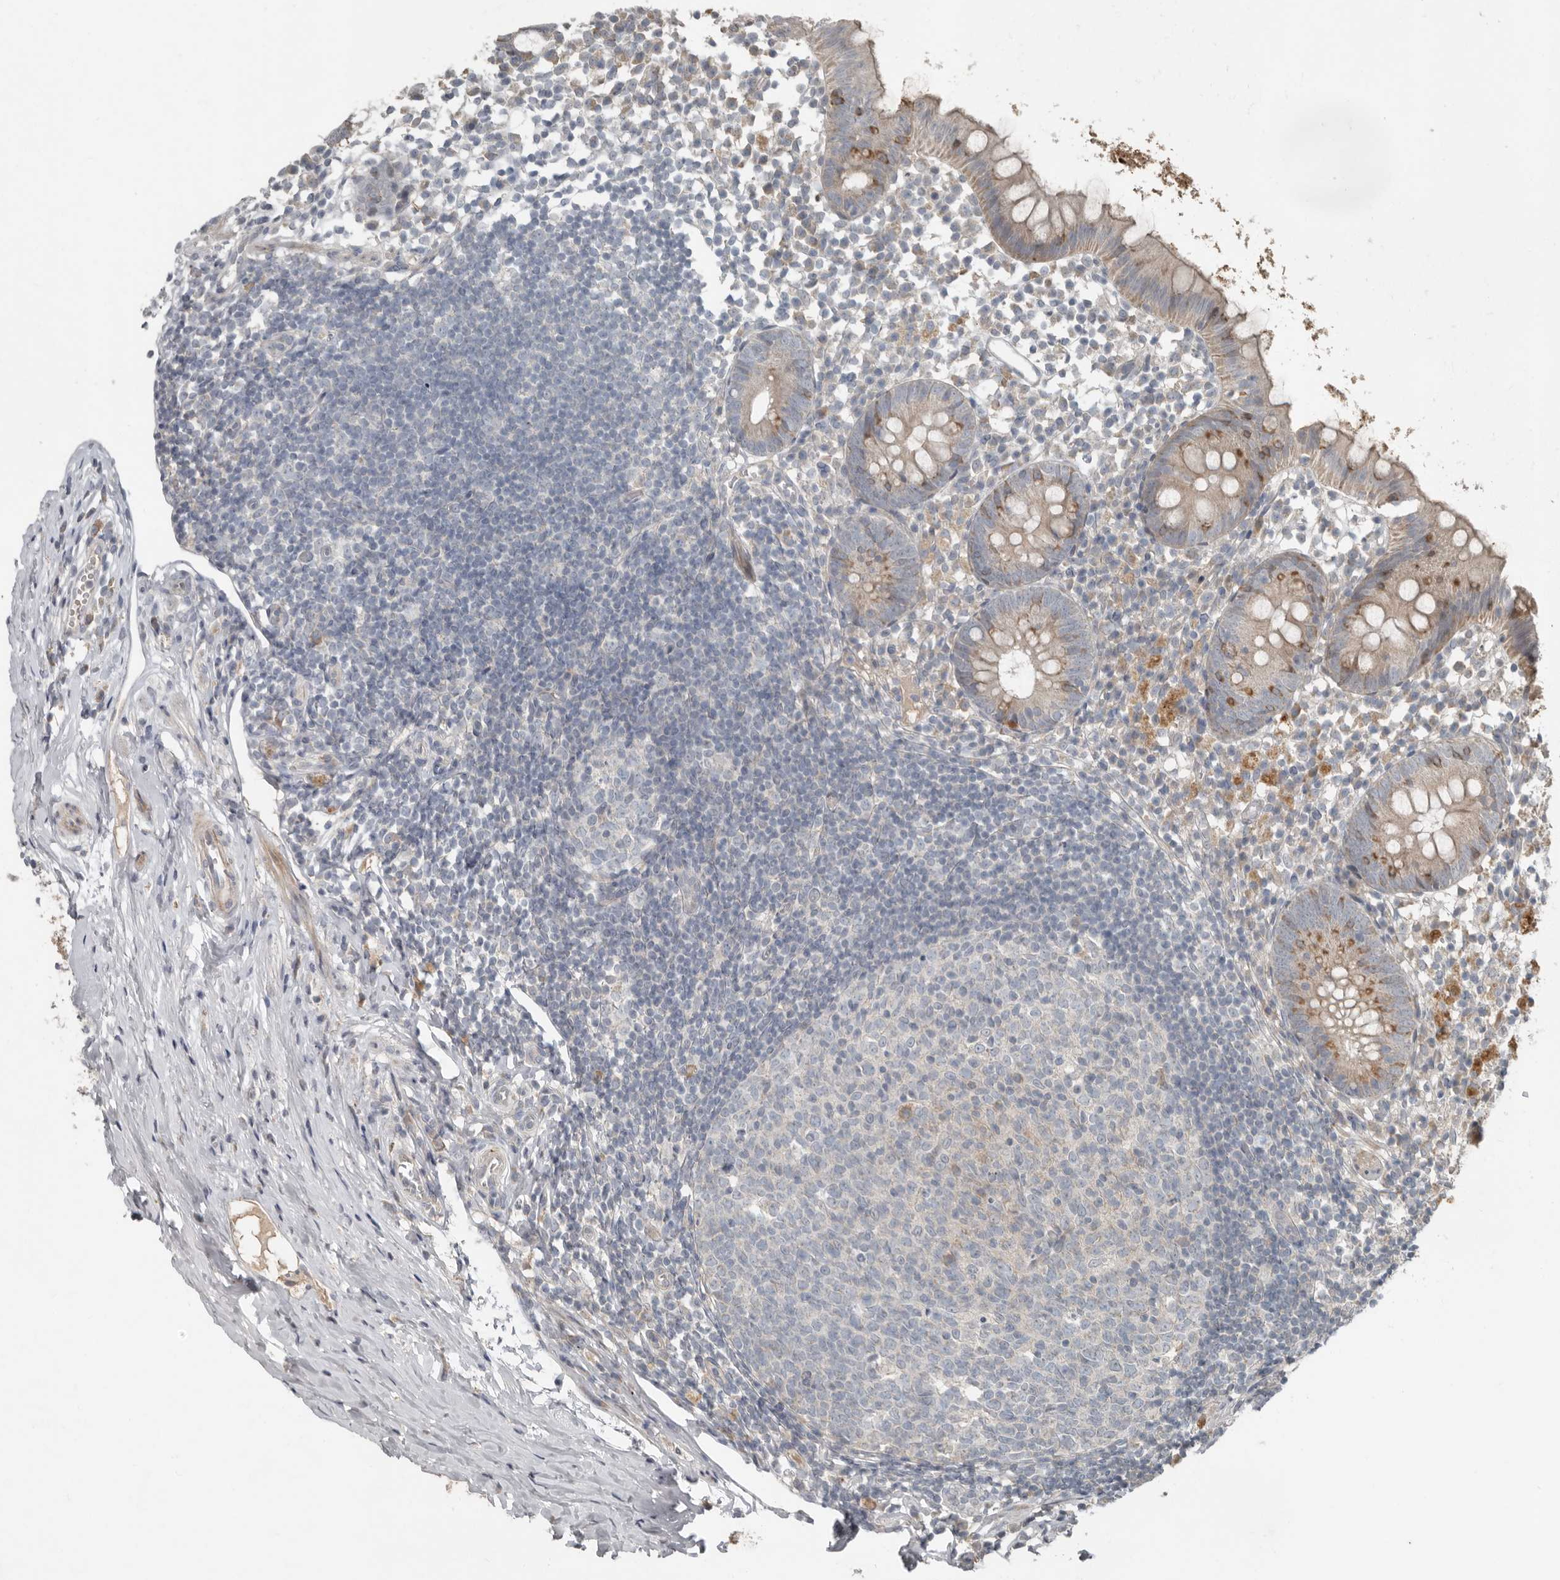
{"staining": {"intensity": "moderate", "quantity": "25%-75%", "location": "cytoplasmic/membranous"}, "tissue": "appendix", "cell_type": "Glandular cells", "image_type": "normal", "snomed": [{"axis": "morphology", "description": "Normal tissue, NOS"}, {"axis": "topography", "description": "Appendix"}], "caption": "Immunohistochemical staining of normal human appendix exhibits 25%-75% levels of moderate cytoplasmic/membranous protein expression in approximately 25%-75% of glandular cells.", "gene": "SLC6A7", "patient": {"sex": "female", "age": 20}}